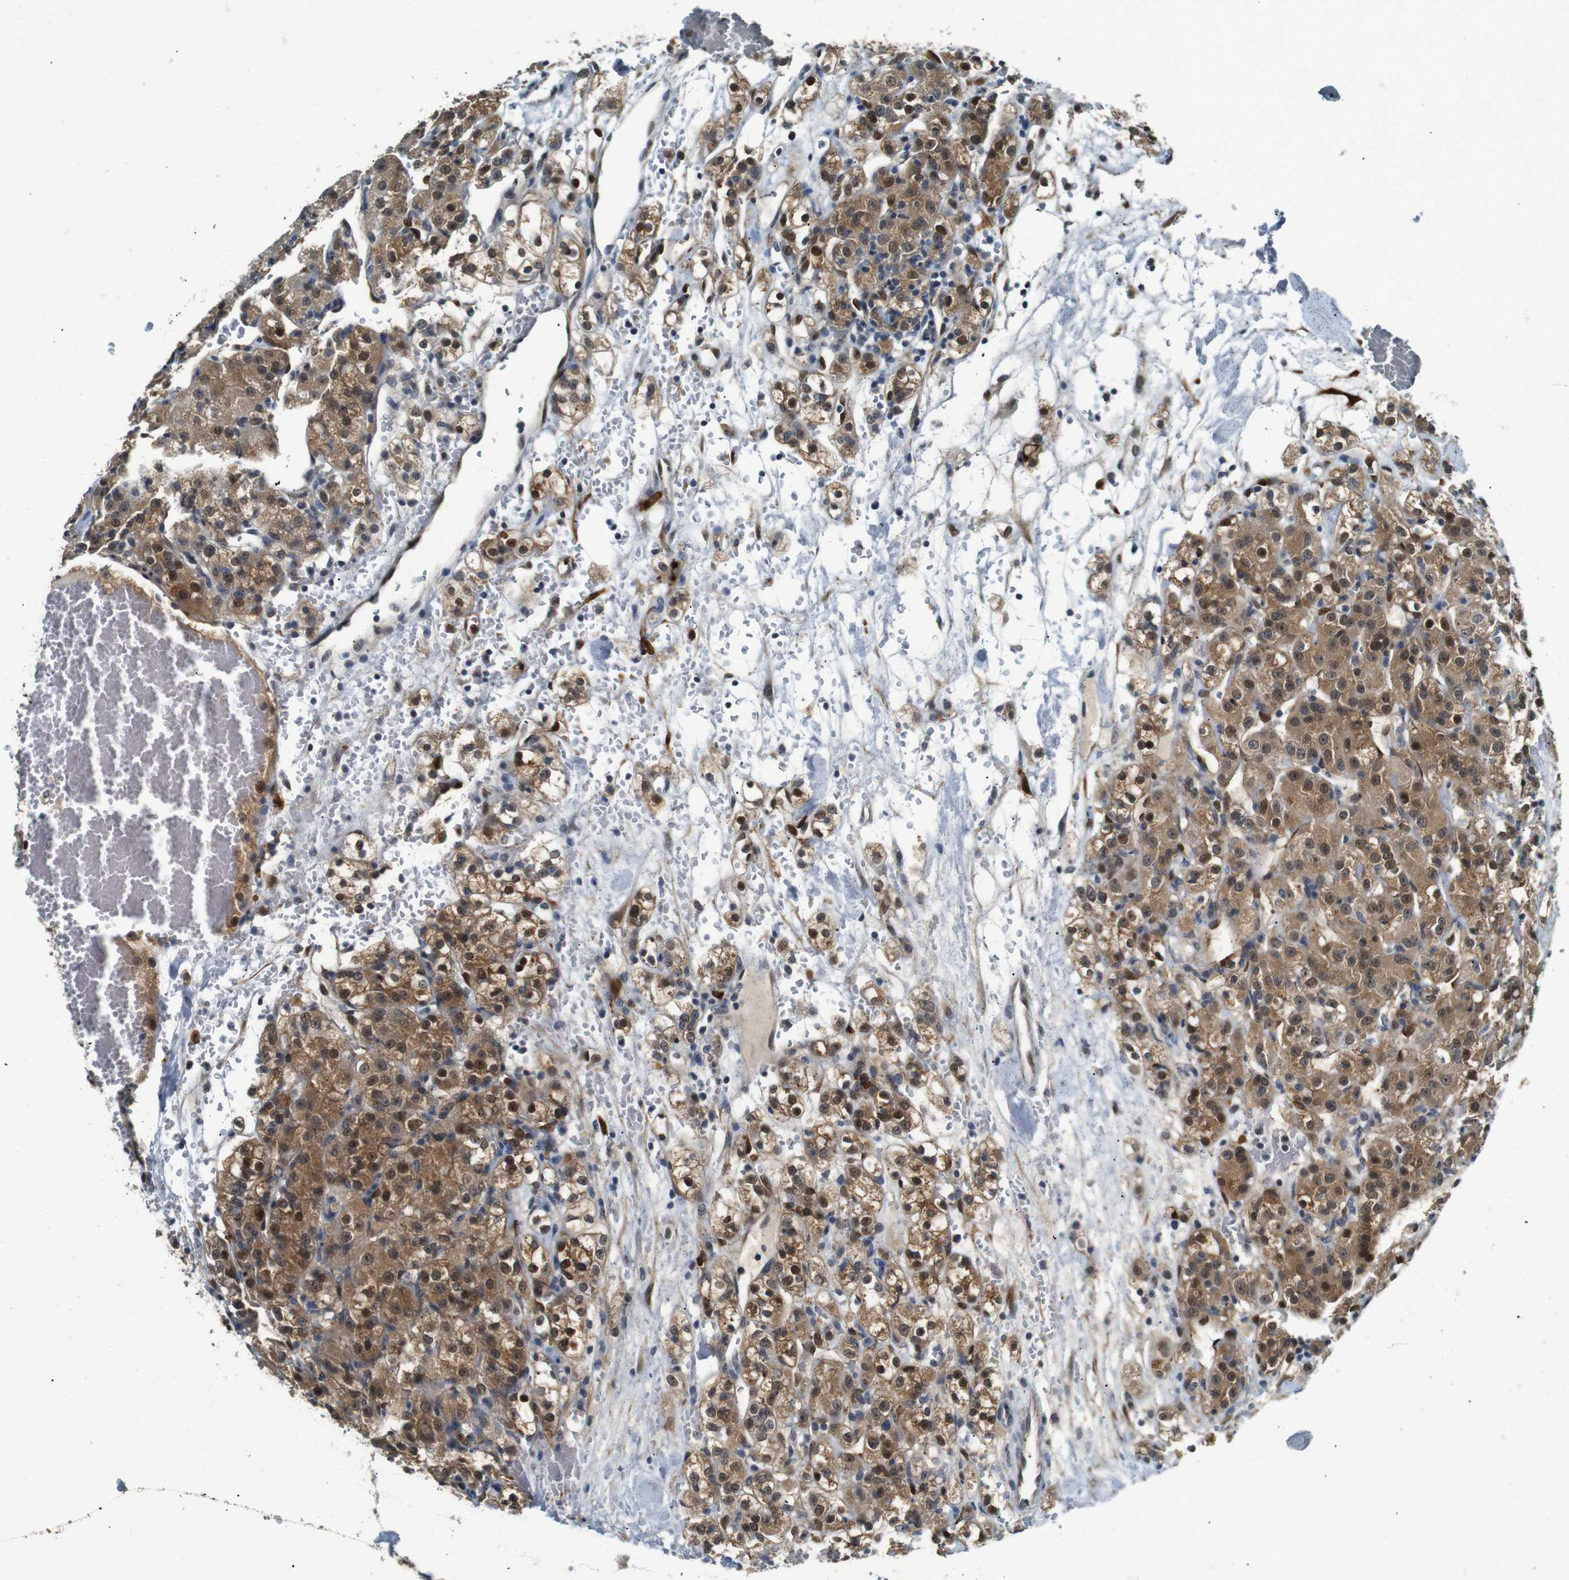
{"staining": {"intensity": "moderate", "quantity": ">75%", "location": "cytoplasmic/membranous,nuclear"}, "tissue": "renal cancer", "cell_type": "Tumor cells", "image_type": "cancer", "snomed": [{"axis": "morphology", "description": "Normal tissue, NOS"}, {"axis": "morphology", "description": "Adenocarcinoma, NOS"}, {"axis": "topography", "description": "Kidney"}], "caption": "Protein analysis of renal cancer tissue reveals moderate cytoplasmic/membranous and nuclear staining in about >75% of tumor cells.", "gene": "LXN", "patient": {"sex": "male", "age": 61}}